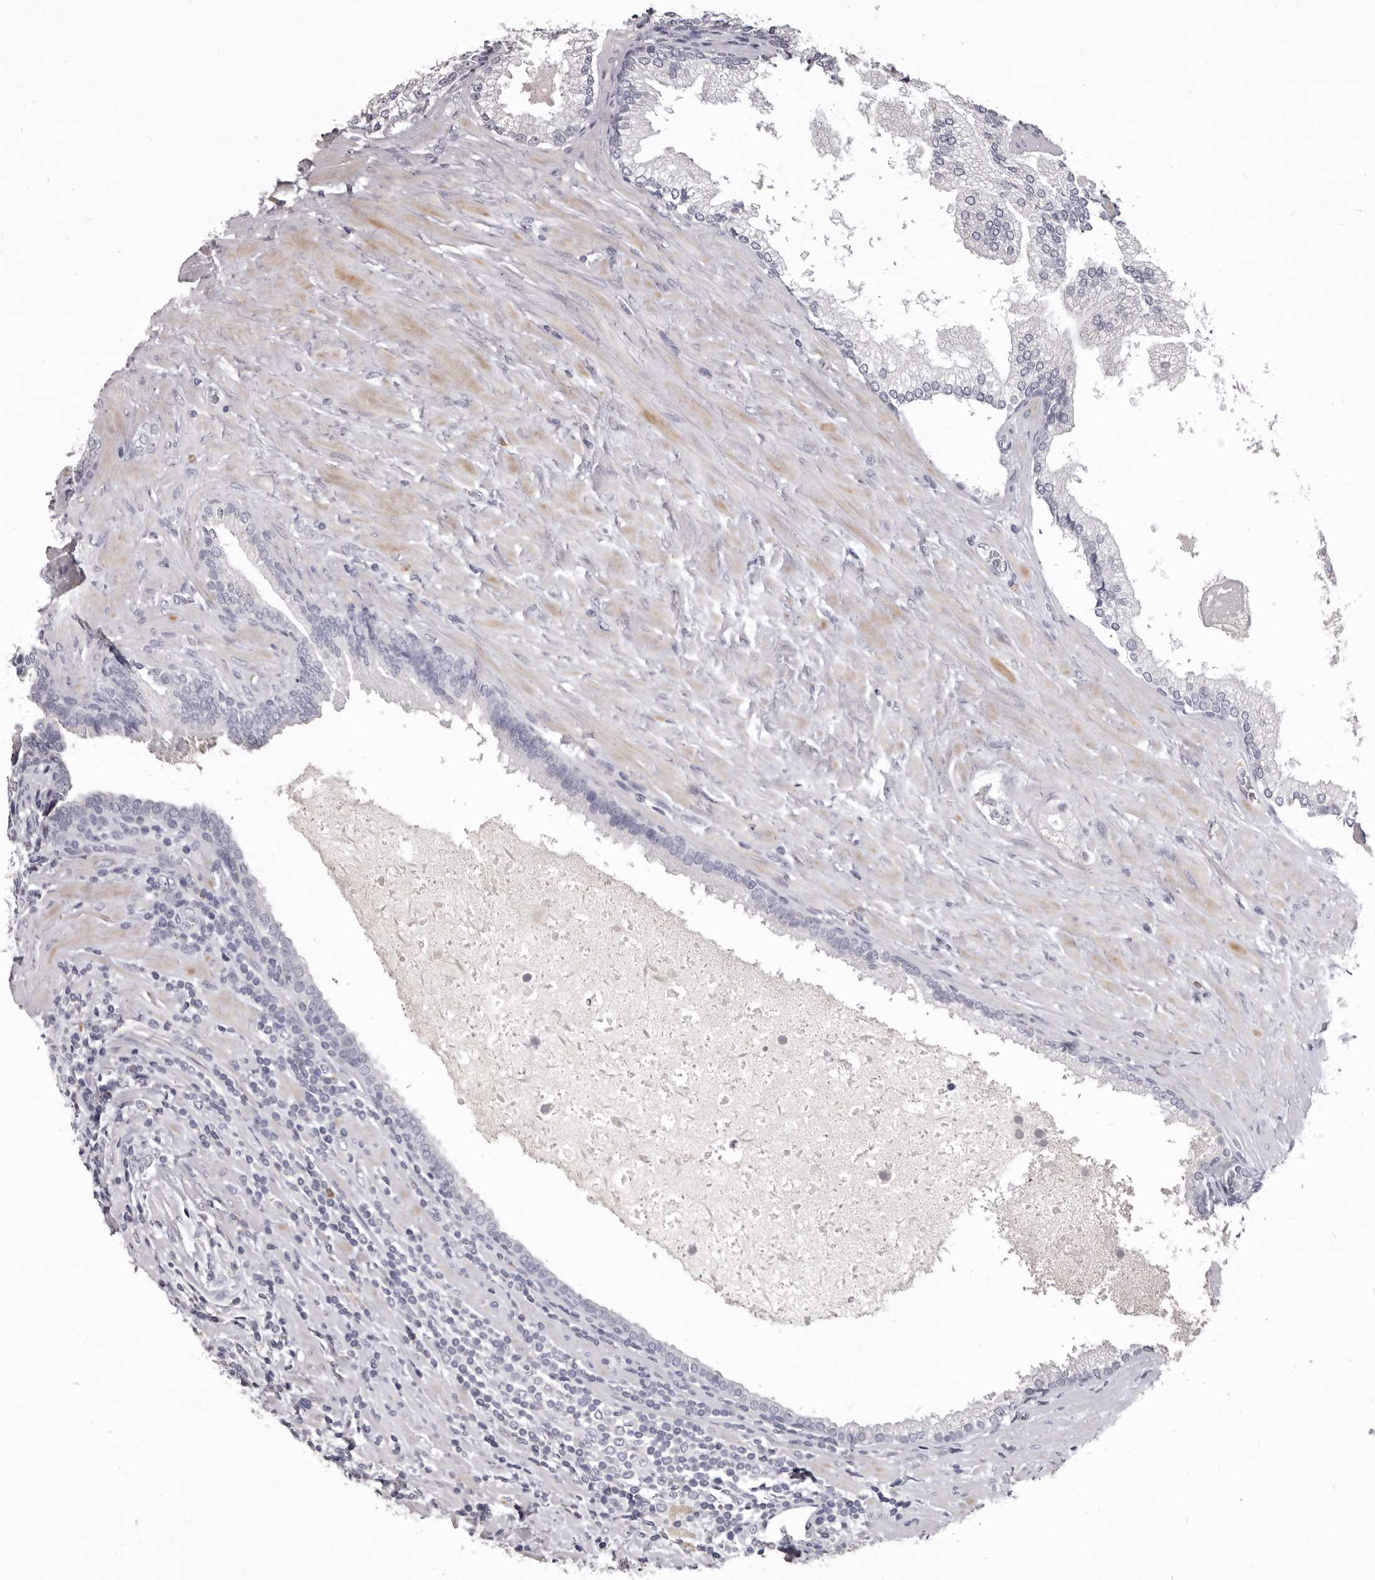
{"staining": {"intensity": "negative", "quantity": "none", "location": "none"}, "tissue": "prostate cancer", "cell_type": "Tumor cells", "image_type": "cancer", "snomed": [{"axis": "morphology", "description": "Adenocarcinoma, High grade"}, {"axis": "topography", "description": "Prostate"}], "caption": "A histopathology image of human adenocarcinoma (high-grade) (prostate) is negative for staining in tumor cells.", "gene": "GZMH", "patient": {"sex": "male", "age": 73}}